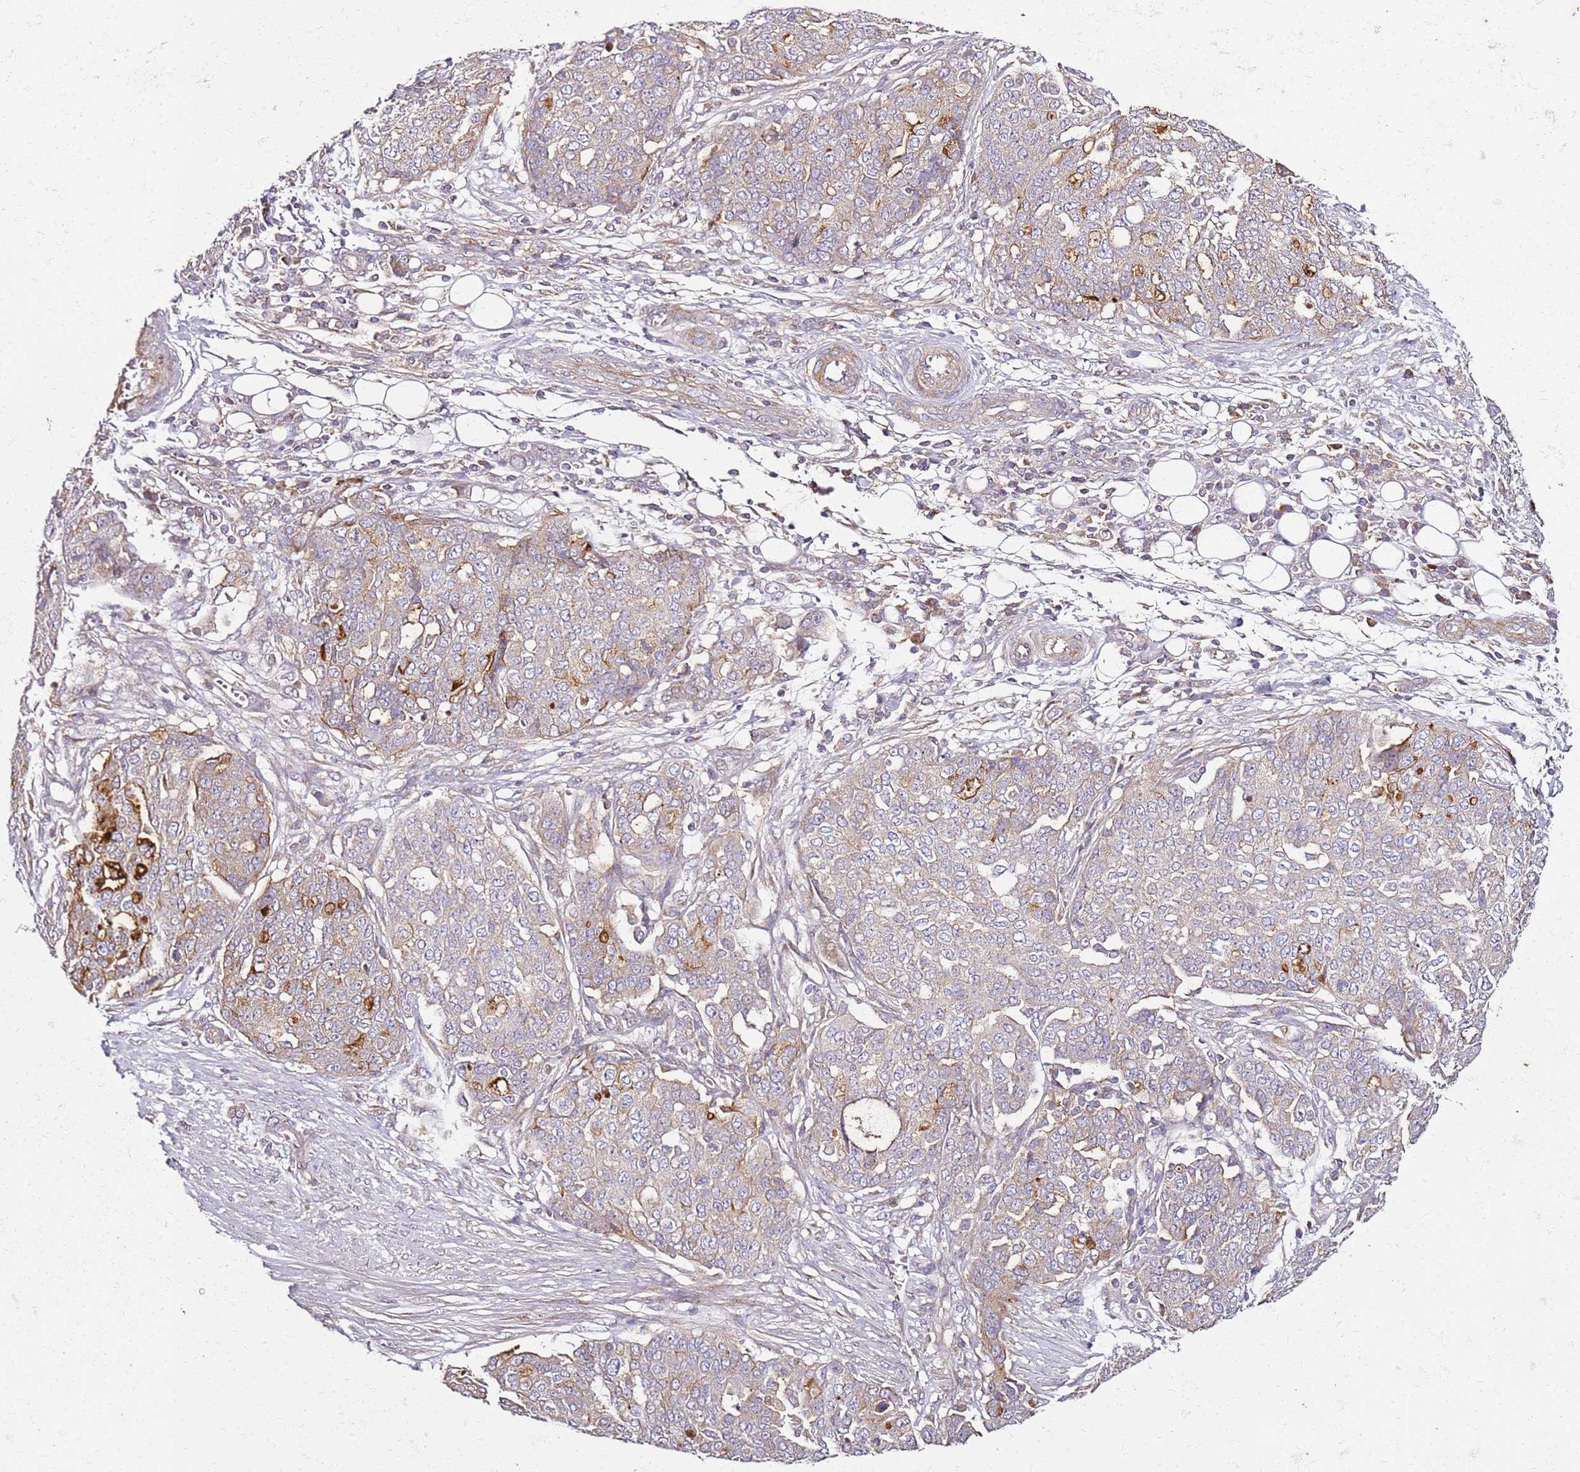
{"staining": {"intensity": "strong", "quantity": "<25%", "location": "cytoplasmic/membranous"}, "tissue": "ovarian cancer", "cell_type": "Tumor cells", "image_type": "cancer", "snomed": [{"axis": "morphology", "description": "Cystadenocarcinoma, serous, NOS"}, {"axis": "topography", "description": "Soft tissue"}, {"axis": "topography", "description": "Ovary"}], "caption": "Protein expression by IHC shows strong cytoplasmic/membranous staining in approximately <25% of tumor cells in serous cystadenocarcinoma (ovarian). (DAB (3,3'-diaminobenzidine) IHC, brown staining for protein, blue staining for nuclei).", "gene": "KRTAP21-3", "patient": {"sex": "female", "age": 57}}